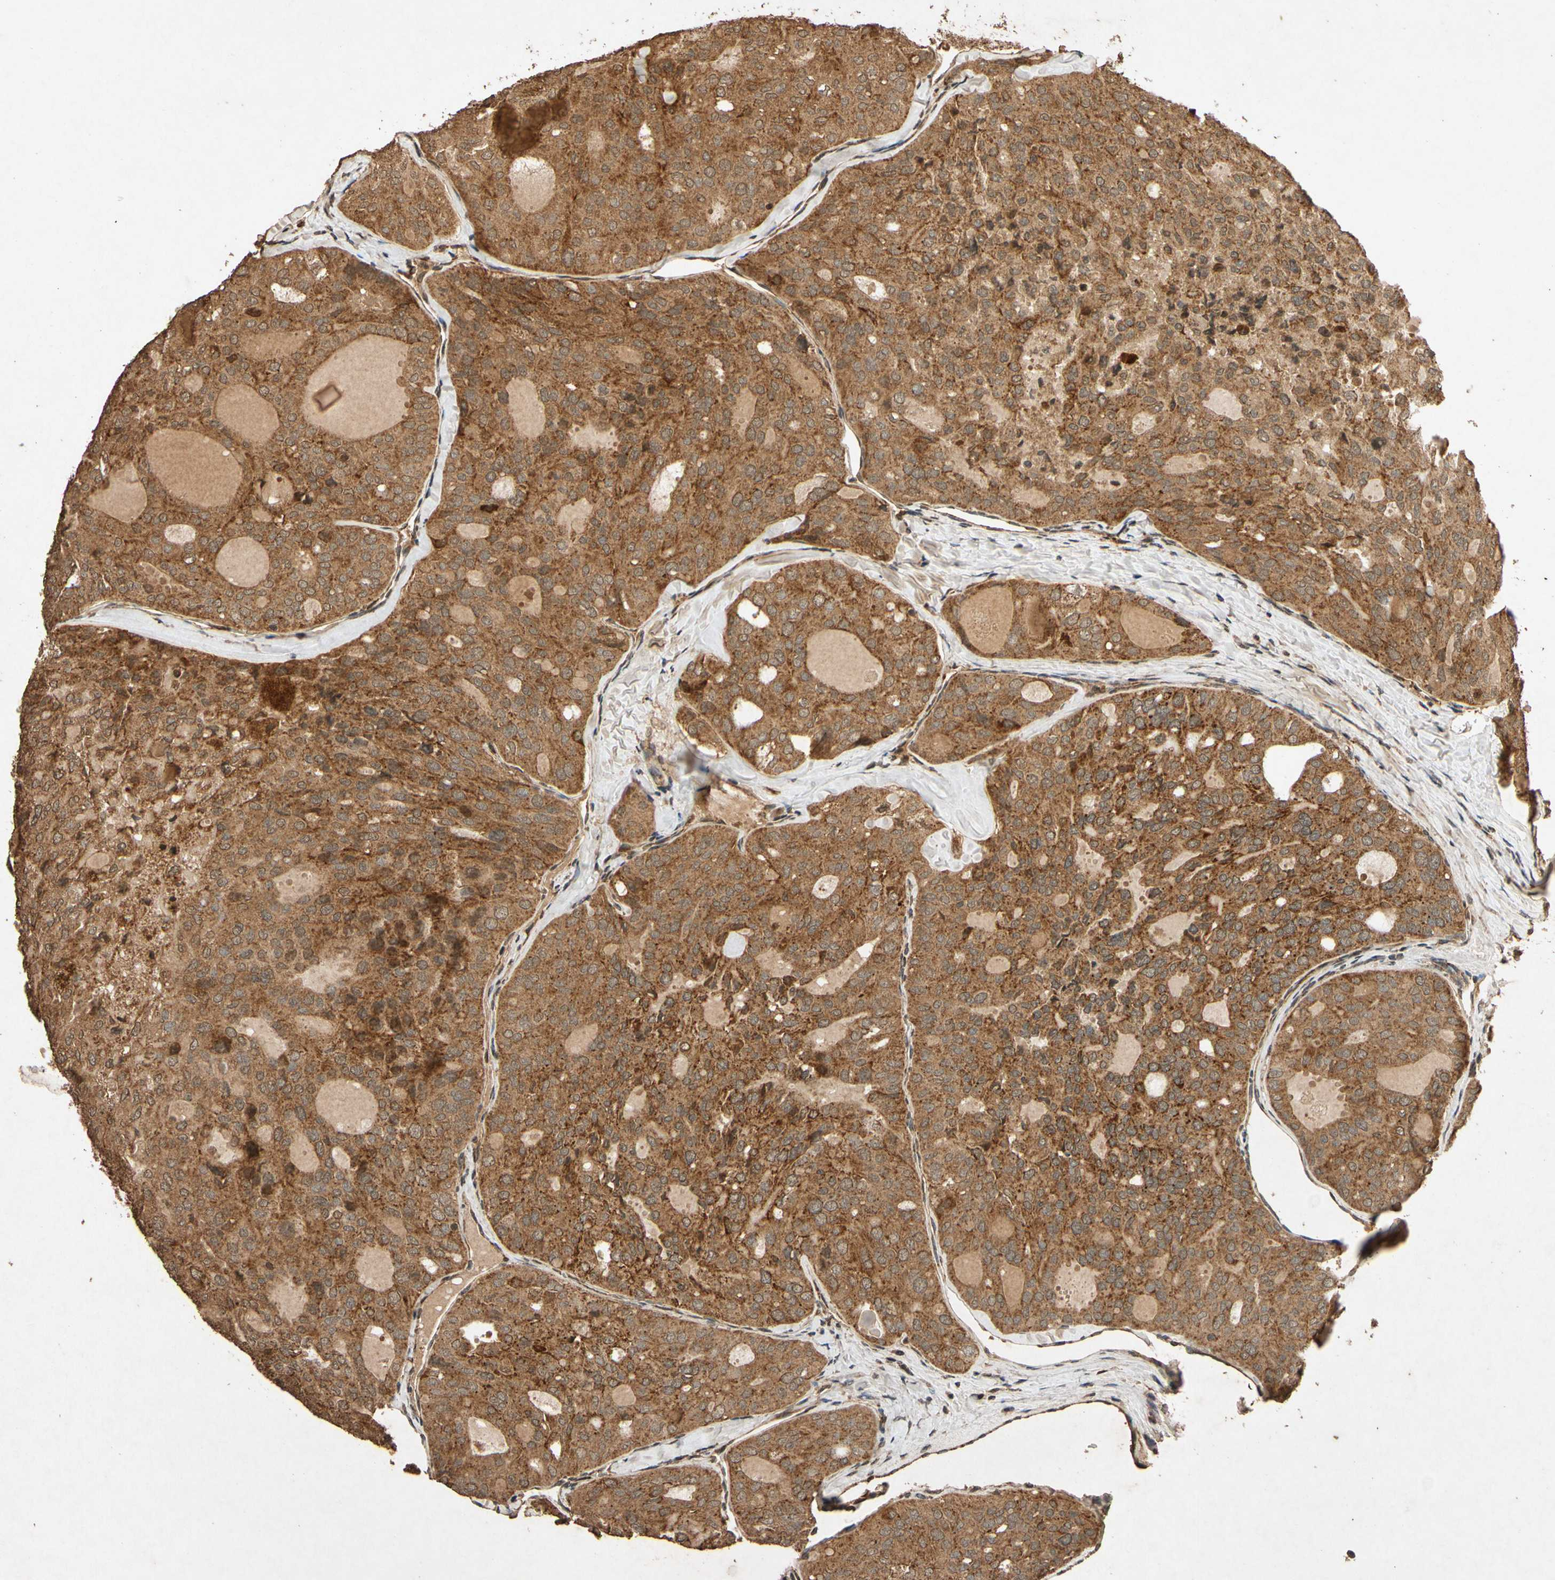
{"staining": {"intensity": "strong", "quantity": ">75%", "location": "cytoplasmic/membranous"}, "tissue": "thyroid cancer", "cell_type": "Tumor cells", "image_type": "cancer", "snomed": [{"axis": "morphology", "description": "Follicular adenoma carcinoma, NOS"}, {"axis": "topography", "description": "Thyroid gland"}], "caption": "Immunohistochemical staining of human thyroid follicular adenoma carcinoma reveals high levels of strong cytoplasmic/membranous staining in about >75% of tumor cells.", "gene": "TXN2", "patient": {"sex": "male", "age": 75}}